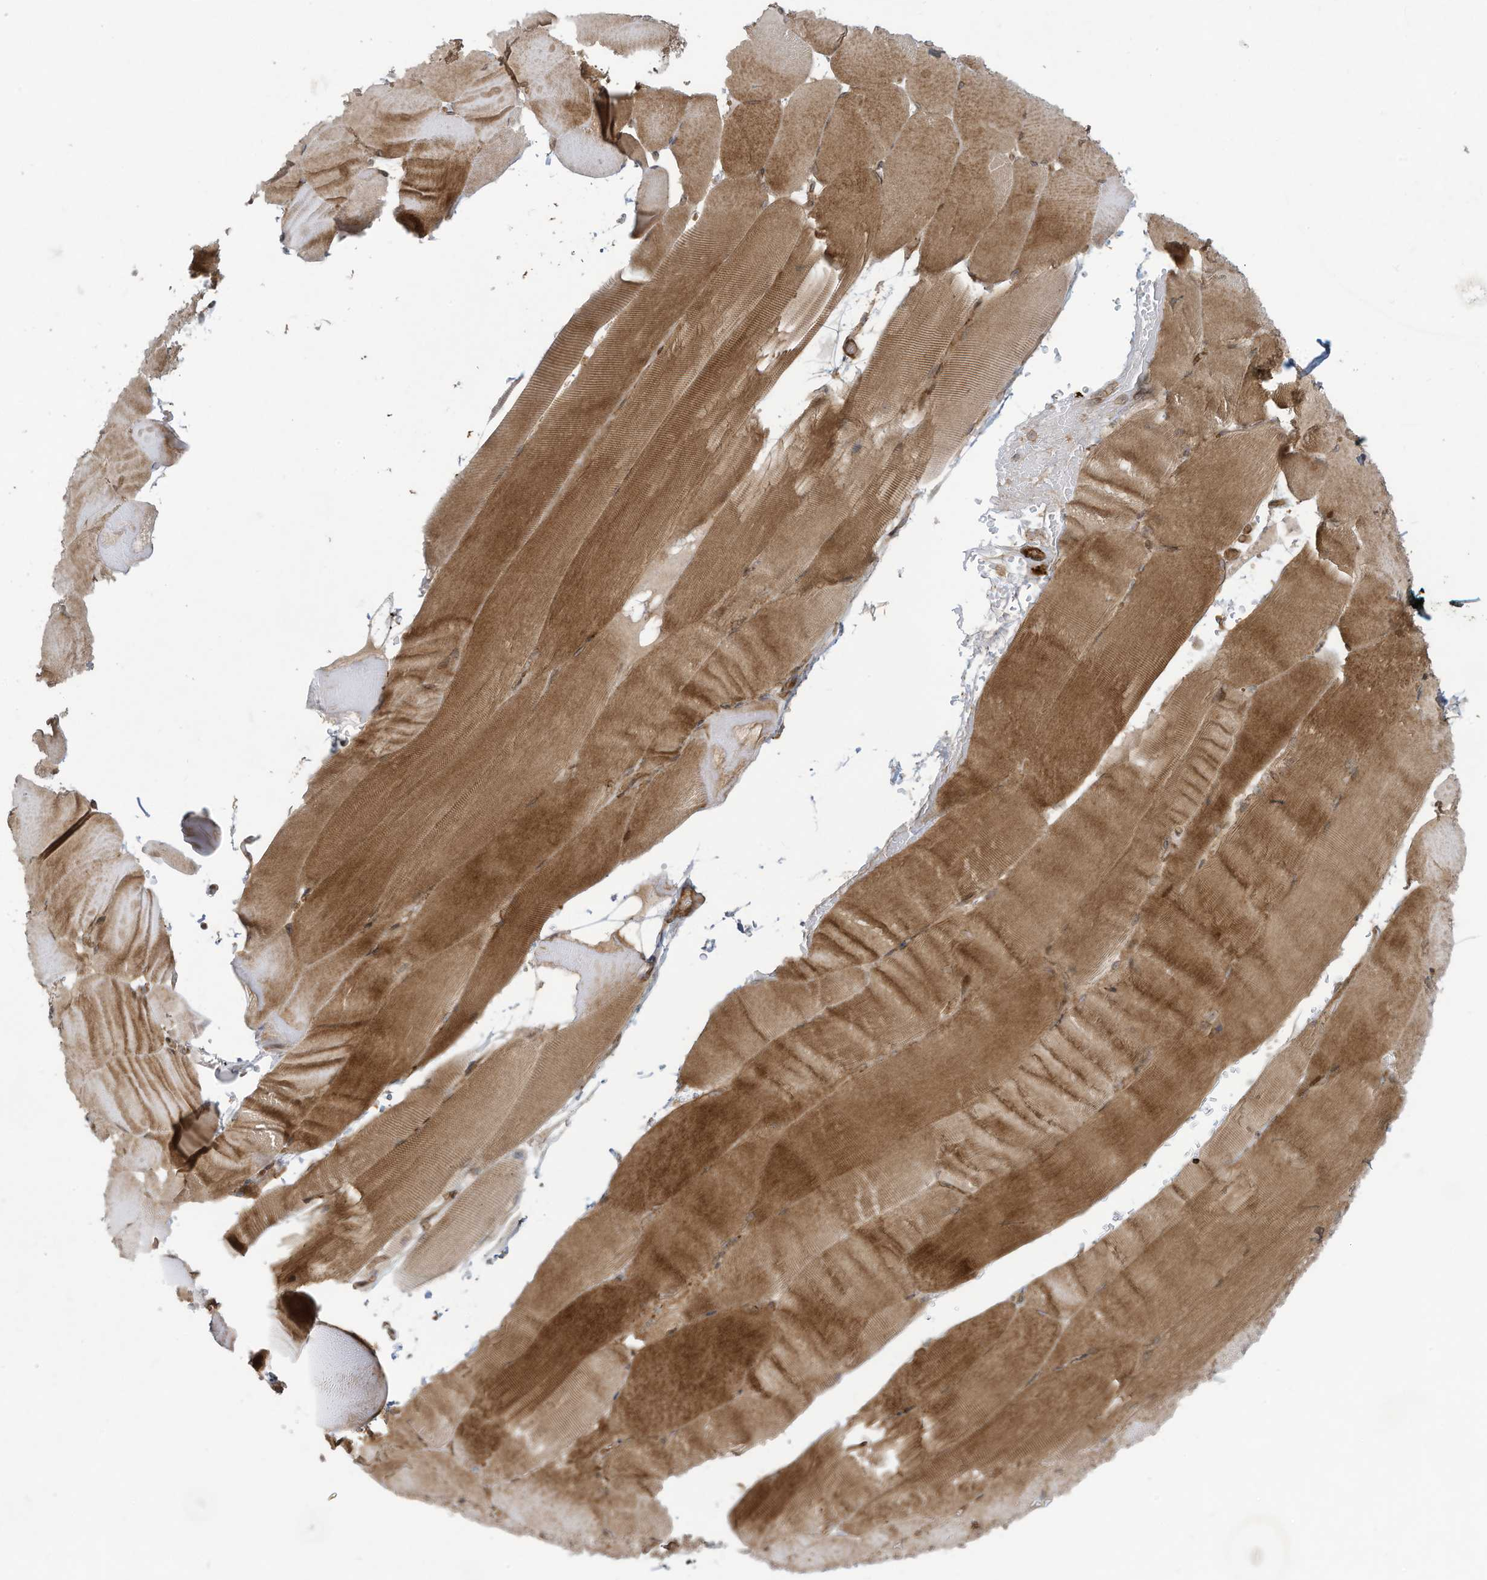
{"staining": {"intensity": "moderate", "quantity": ">75%", "location": "cytoplasmic/membranous"}, "tissue": "skeletal muscle", "cell_type": "Myocytes", "image_type": "normal", "snomed": [{"axis": "morphology", "description": "Normal tissue, NOS"}, {"axis": "topography", "description": "Skeletal muscle"}, {"axis": "topography", "description": "Parathyroid gland"}], "caption": "This histopathology image exhibits IHC staining of benign human skeletal muscle, with medium moderate cytoplasmic/membranous staining in approximately >75% of myocytes.", "gene": "DDIT4", "patient": {"sex": "female", "age": 37}}